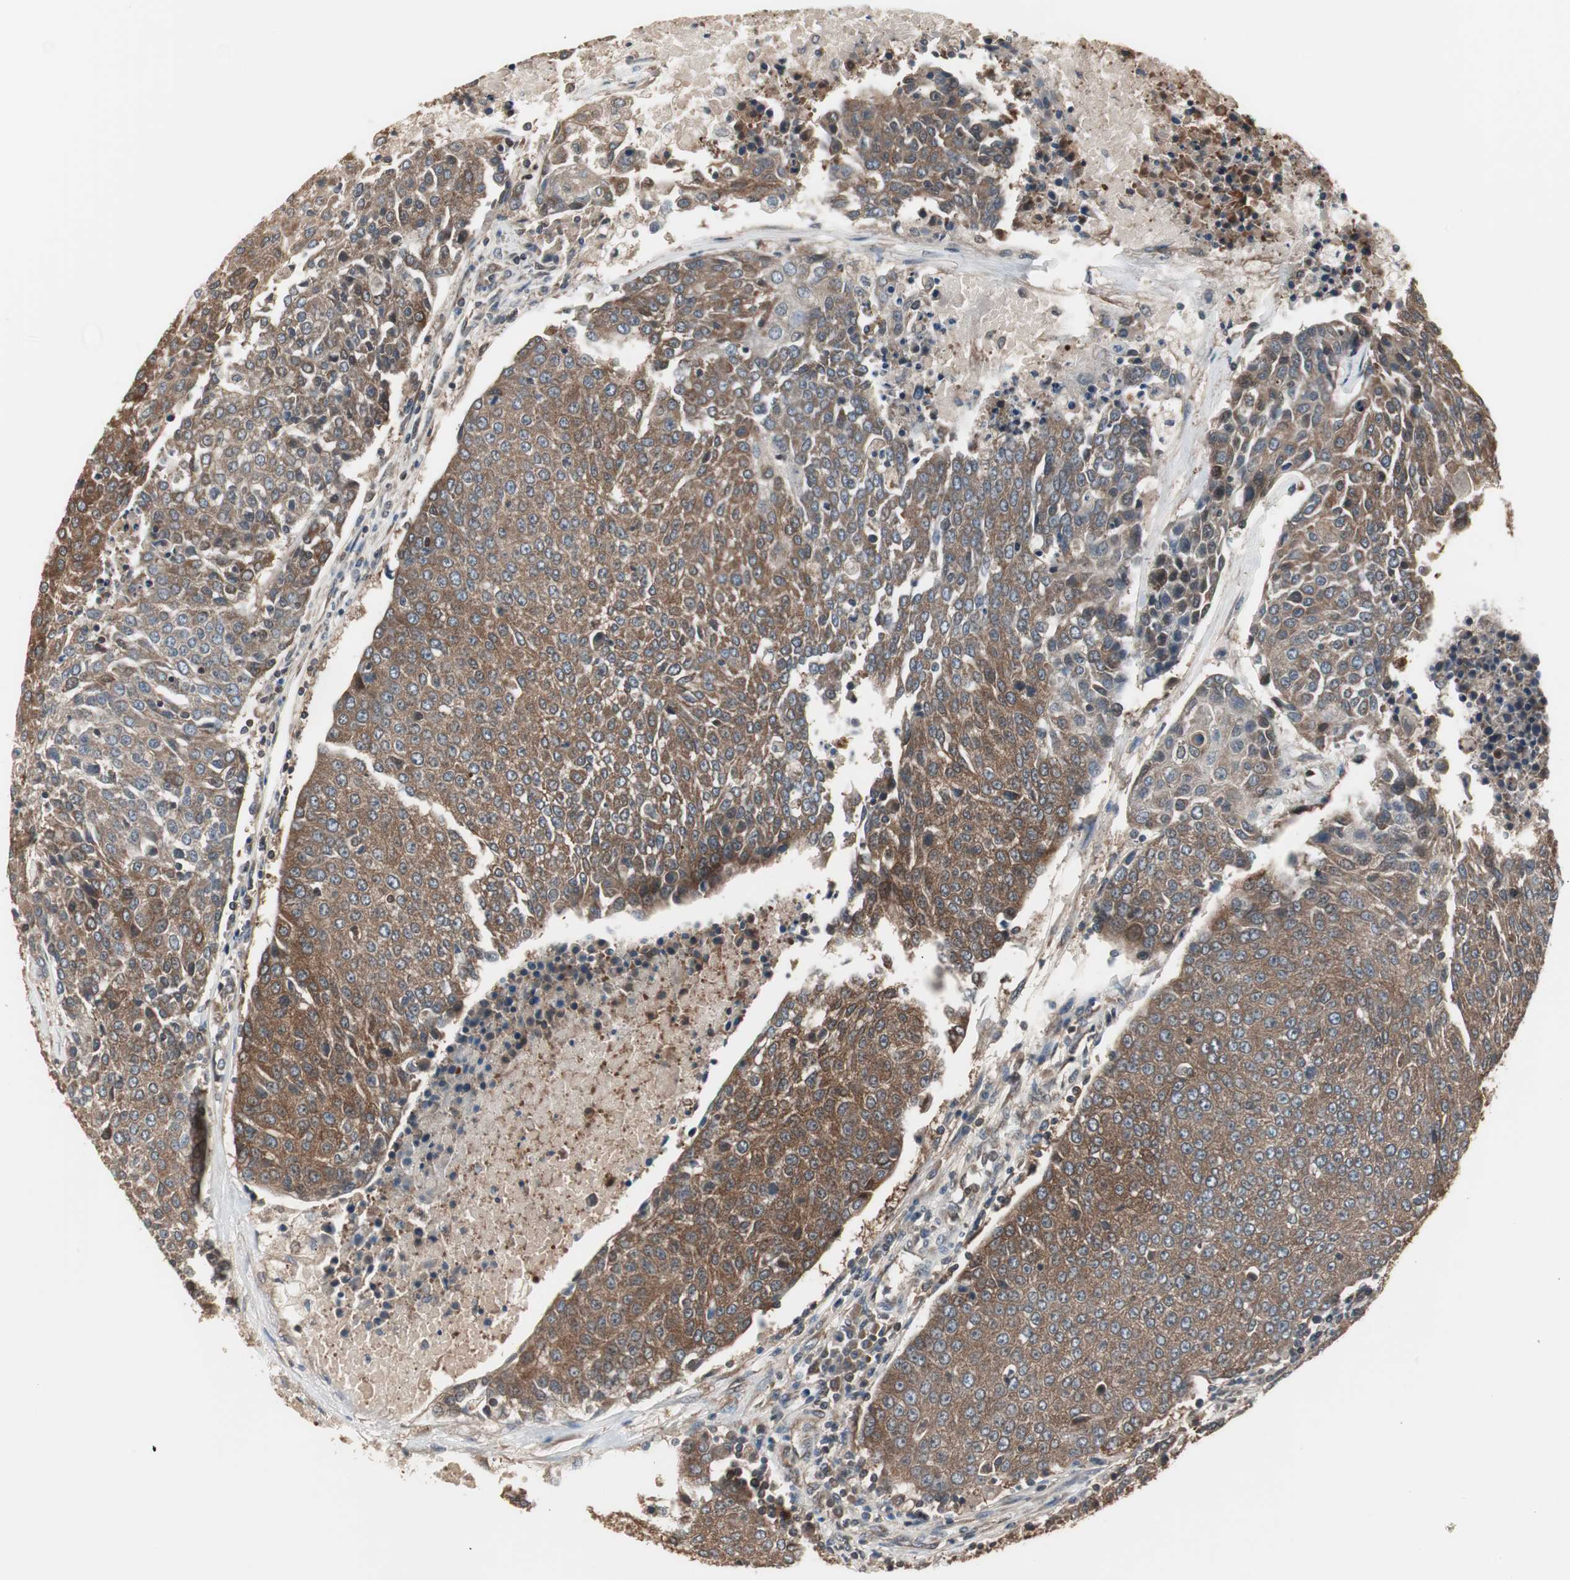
{"staining": {"intensity": "strong", "quantity": ">75%", "location": "cytoplasmic/membranous"}, "tissue": "urothelial cancer", "cell_type": "Tumor cells", "image_type": "cancer", "snomed": [{"axis": "morphology", "description": "Urothelial carcinoma, High grade"}, {"axis": "topography", "description": "Urinary bladder"}], "caption": "Urothelial carcinoma (high-grade) was stained to show a protein in brown. There is high levels of strong cytoplasmic/membranous staining in approximately >75% of tumor cells.", "gene": "CAPNS1", "patient": {"sex": "female", "age": 85}}